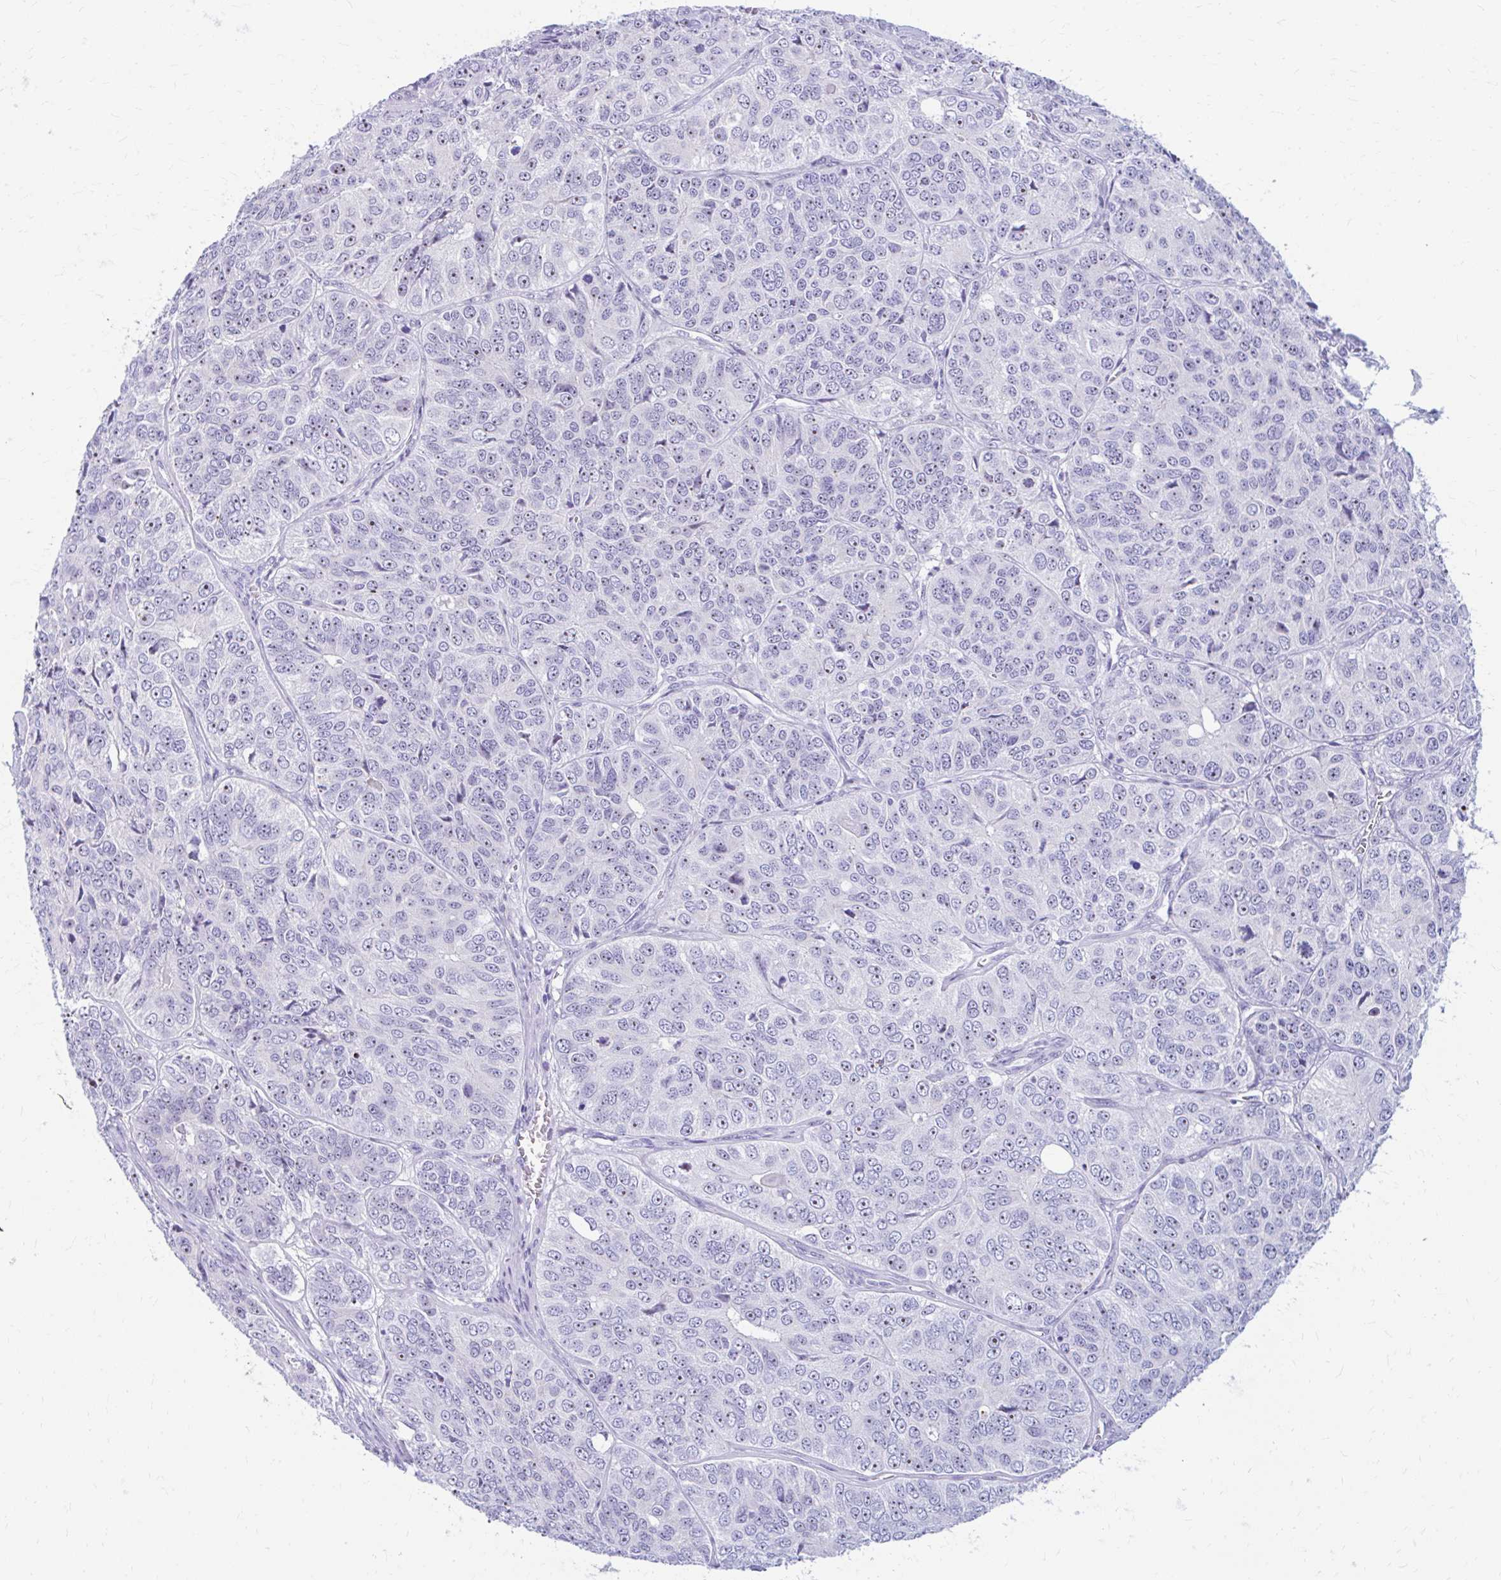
{"staining": {"intensity": "moderate", "quantity": ">75%", "location": "nuclear"}, "tissue": "ovarian cancer", "cell_type": "Tumor cells", "image_type": "cancer", "snomed": [{"axis": "morphology", "description": "Carcinoma, endometroid"}, {"axis": "topography", "description": "Ovary"}], "caption": "Approximately >75% of tumor cells in ovarian endometroid carcinoma display moderate nuclear protein expression as visualized by brown immunohistochemical staining.", "gene": "FTSJ3", "patient": {"sex": "female", "age": 51}}